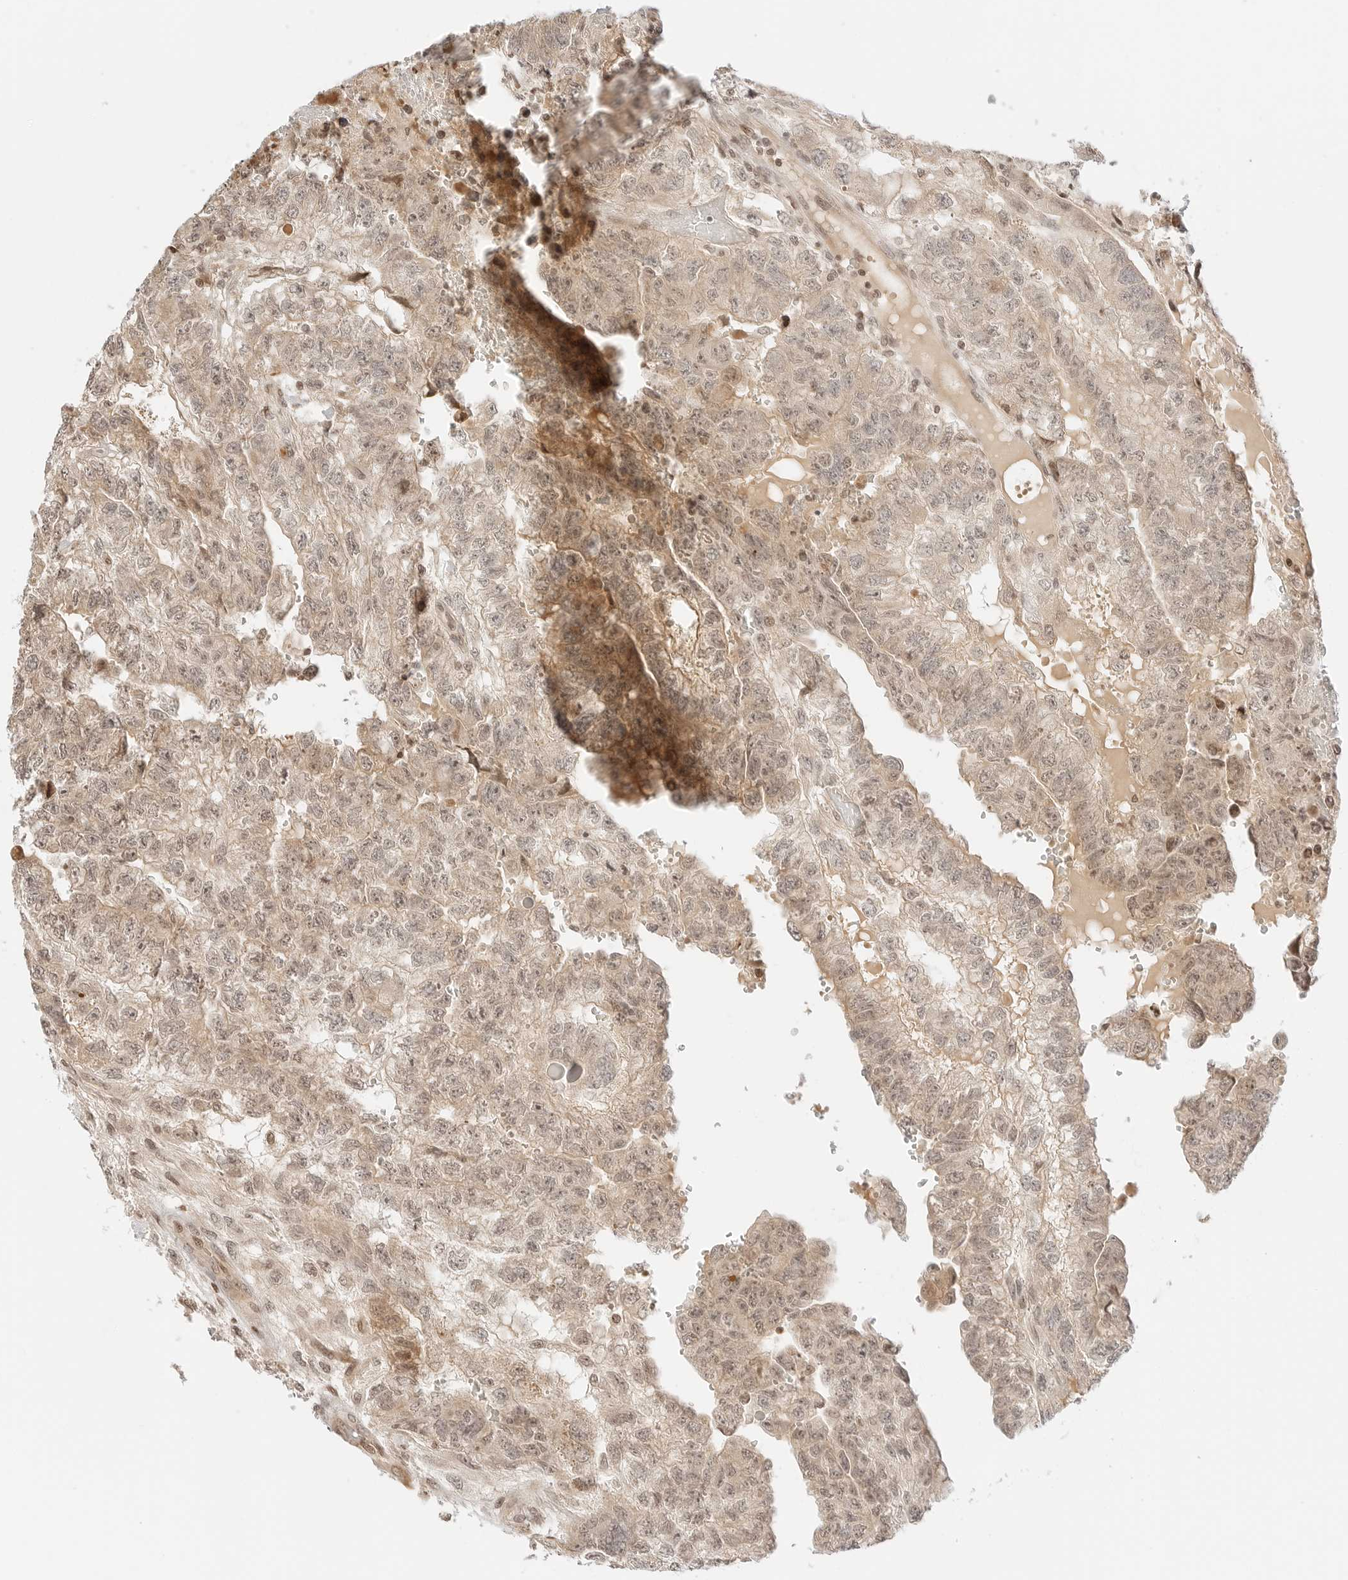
{"staining": {"intensity": "weak", "quantity": ">75%", "location": "cytoplasmic/membranous,nuclear"}, "tissue": "testis cancer", "cell_type": "Tumor cells", "image_type": "cancer", "snomed": [{"axis": "morphology", "description": "Carcinoma, Embryonal, NOS"}, {"axis": "topography", "description": "Testis"}], "caption": "There is low levels of weak cytoplasmic/membranous and nuclear expression in tumor cells of testis cancer, as demonstrated by immunohistochemical staining (brown color).", "gene": "RPS6KL1", "patient": {"sex": "male", "age": 36}}